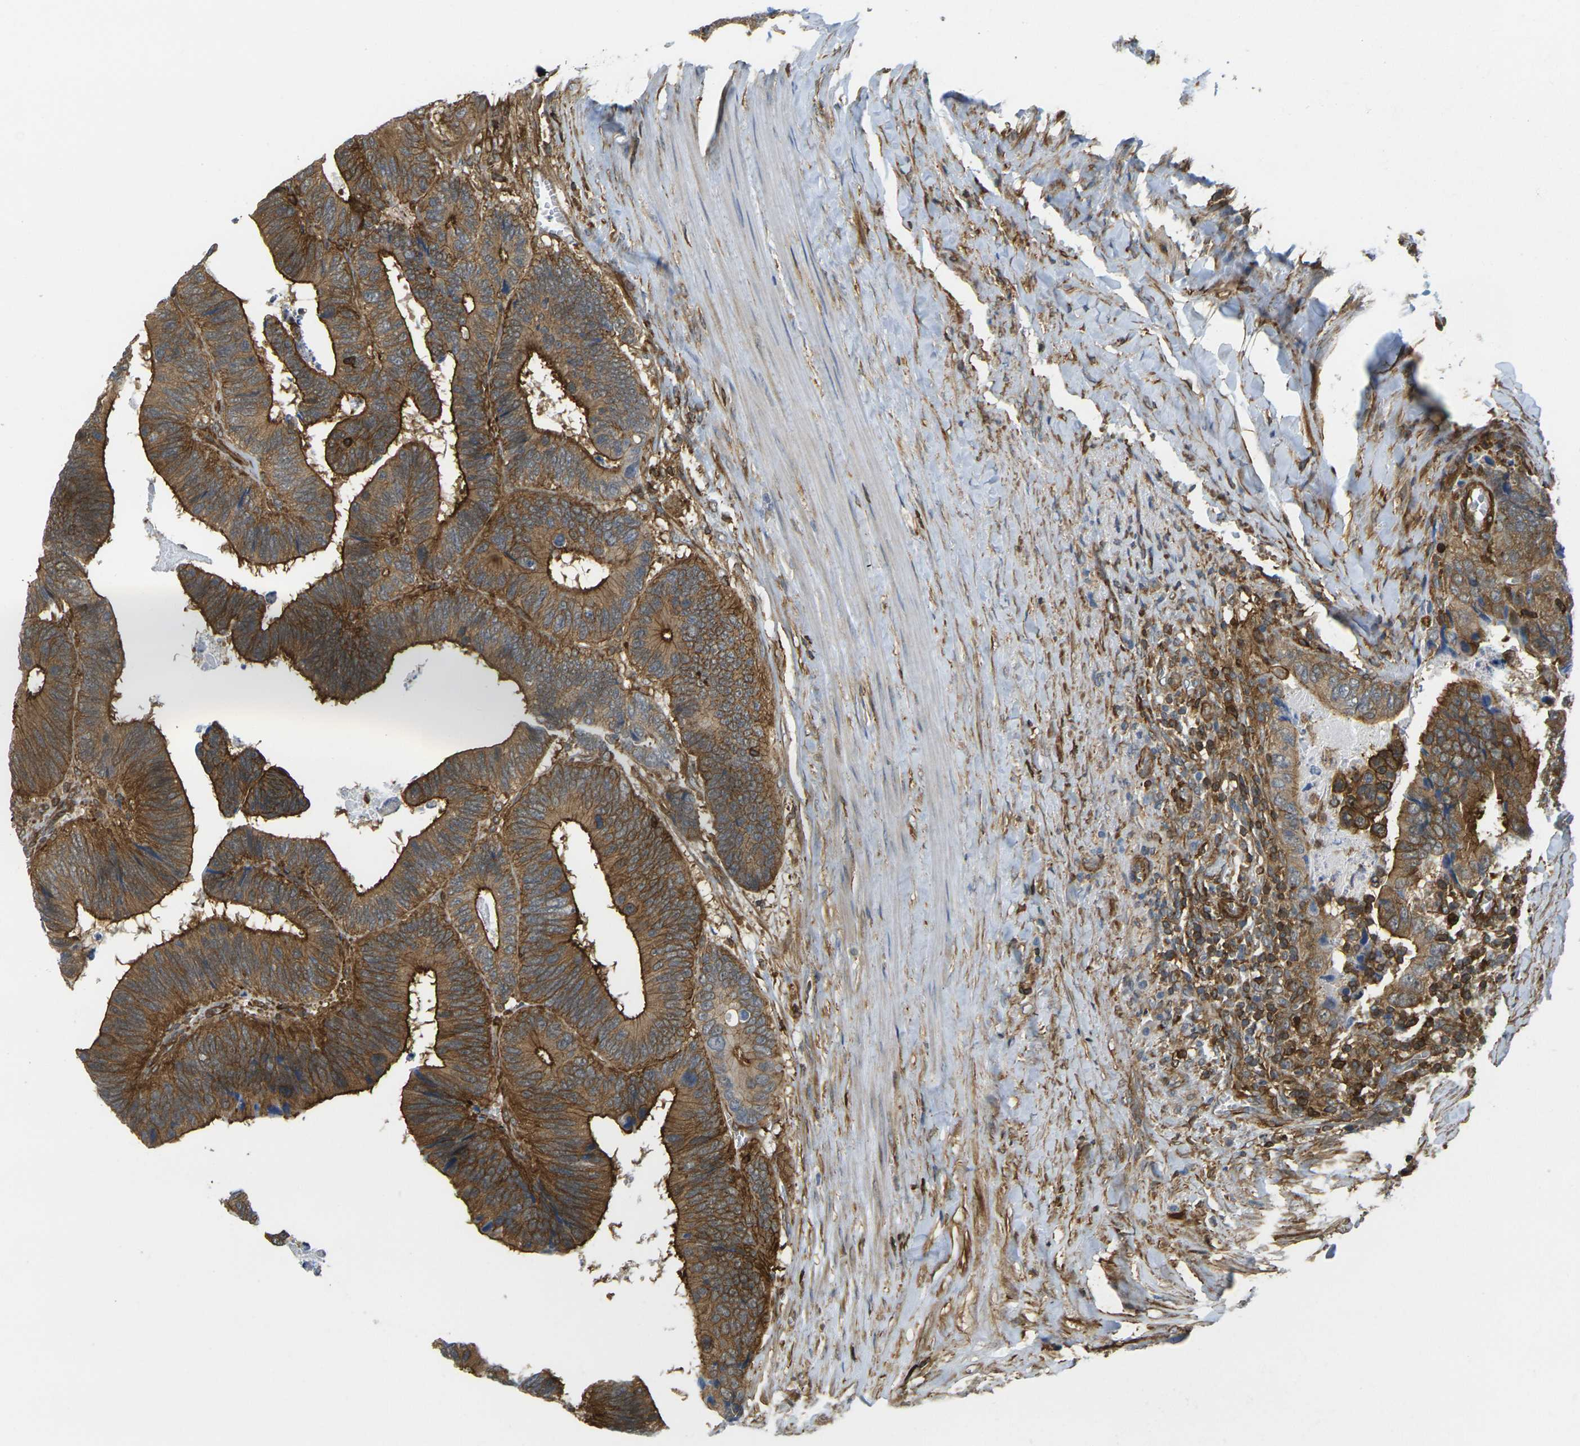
{"staining": {"intensity": "strong", "quantity": ">75%", "location": "cytoplasmic/membranous"}, "tissue": "colorectal cancer", "cell_type": "Tumor cells", "image_type": "cancer", "snomed": [{"axis": "morphology", "description": "Adenocarcinoma, NOS"}, {"axis": "topography", "description": "Colon"}], "caption": "Immunohistochemistry (IHC) (DAB) staining of colorectal adenocarcinoma demonstrates strong cytoplasmic/membranous protein expression in about >75% of tumor cells.", "gene": "LASP1", "patient": {"sex": "male", "age": 72}}